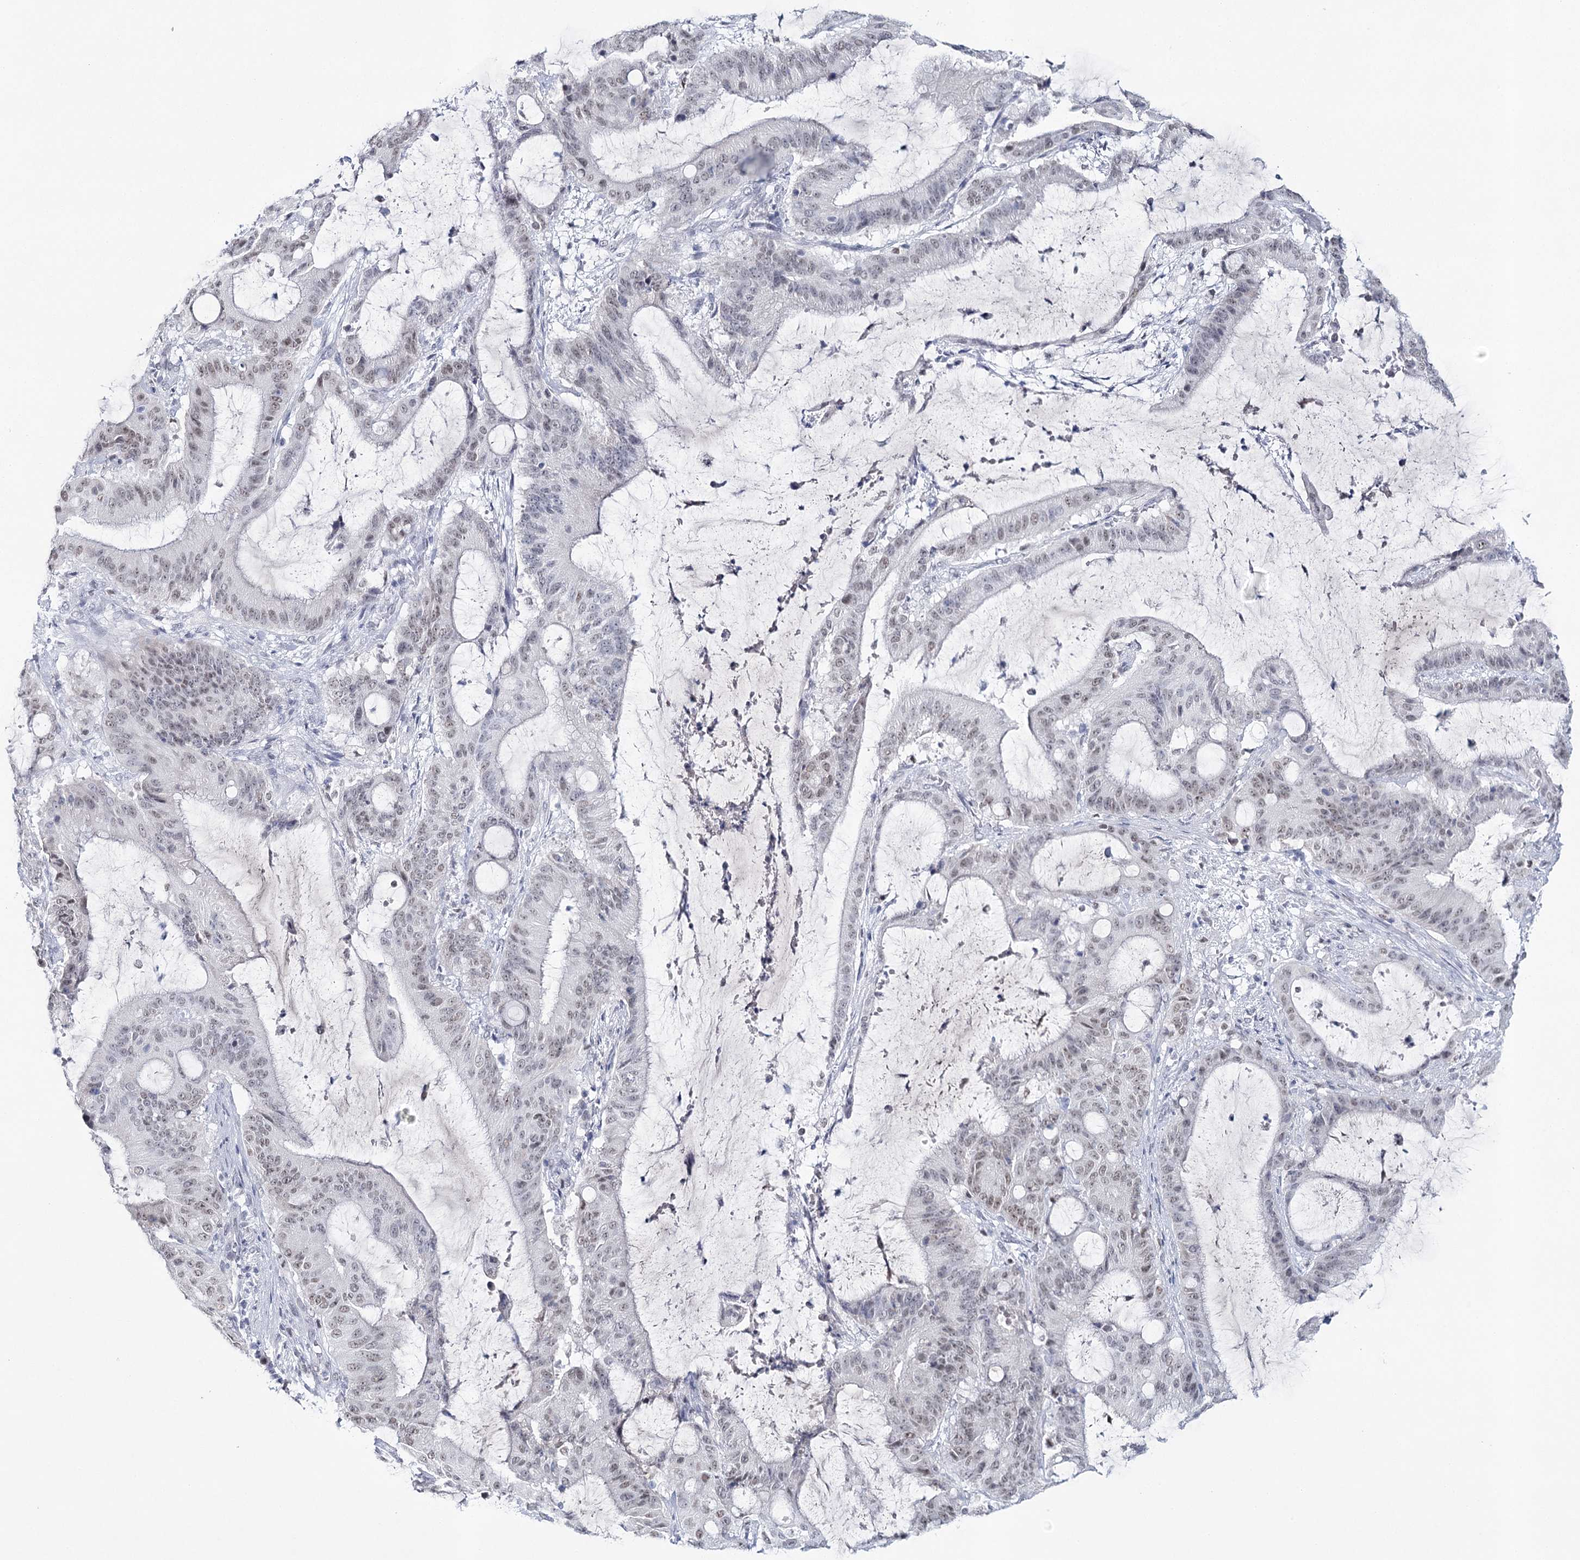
{"staining": {"intensity": "weak", "quantity": ">75%", "location": "nuclear"}, "tissue": "liver cancer", "cell_type": "Tumor cells", "image_type": "cancer", "snomed": [{"axis": "morphology", "description": "Normal tissue, NOS"}, {"axis": "morphology", "description": "Cholangiocarcinoma"}, {"axis": "topography", "description": "Liver"}, {"axis": "topography", "description": "Peripheral nerve tissue"}], "caption": "High-power microscopy captured an immunohistochemistry (IHC) micrograph of cholangiocarcinoma (liver), revealing weak nuclear staining in approximately >75% of tumor cells.", "gene": "ZC3H8", "patient": {"sex": "female", "age": 73}}